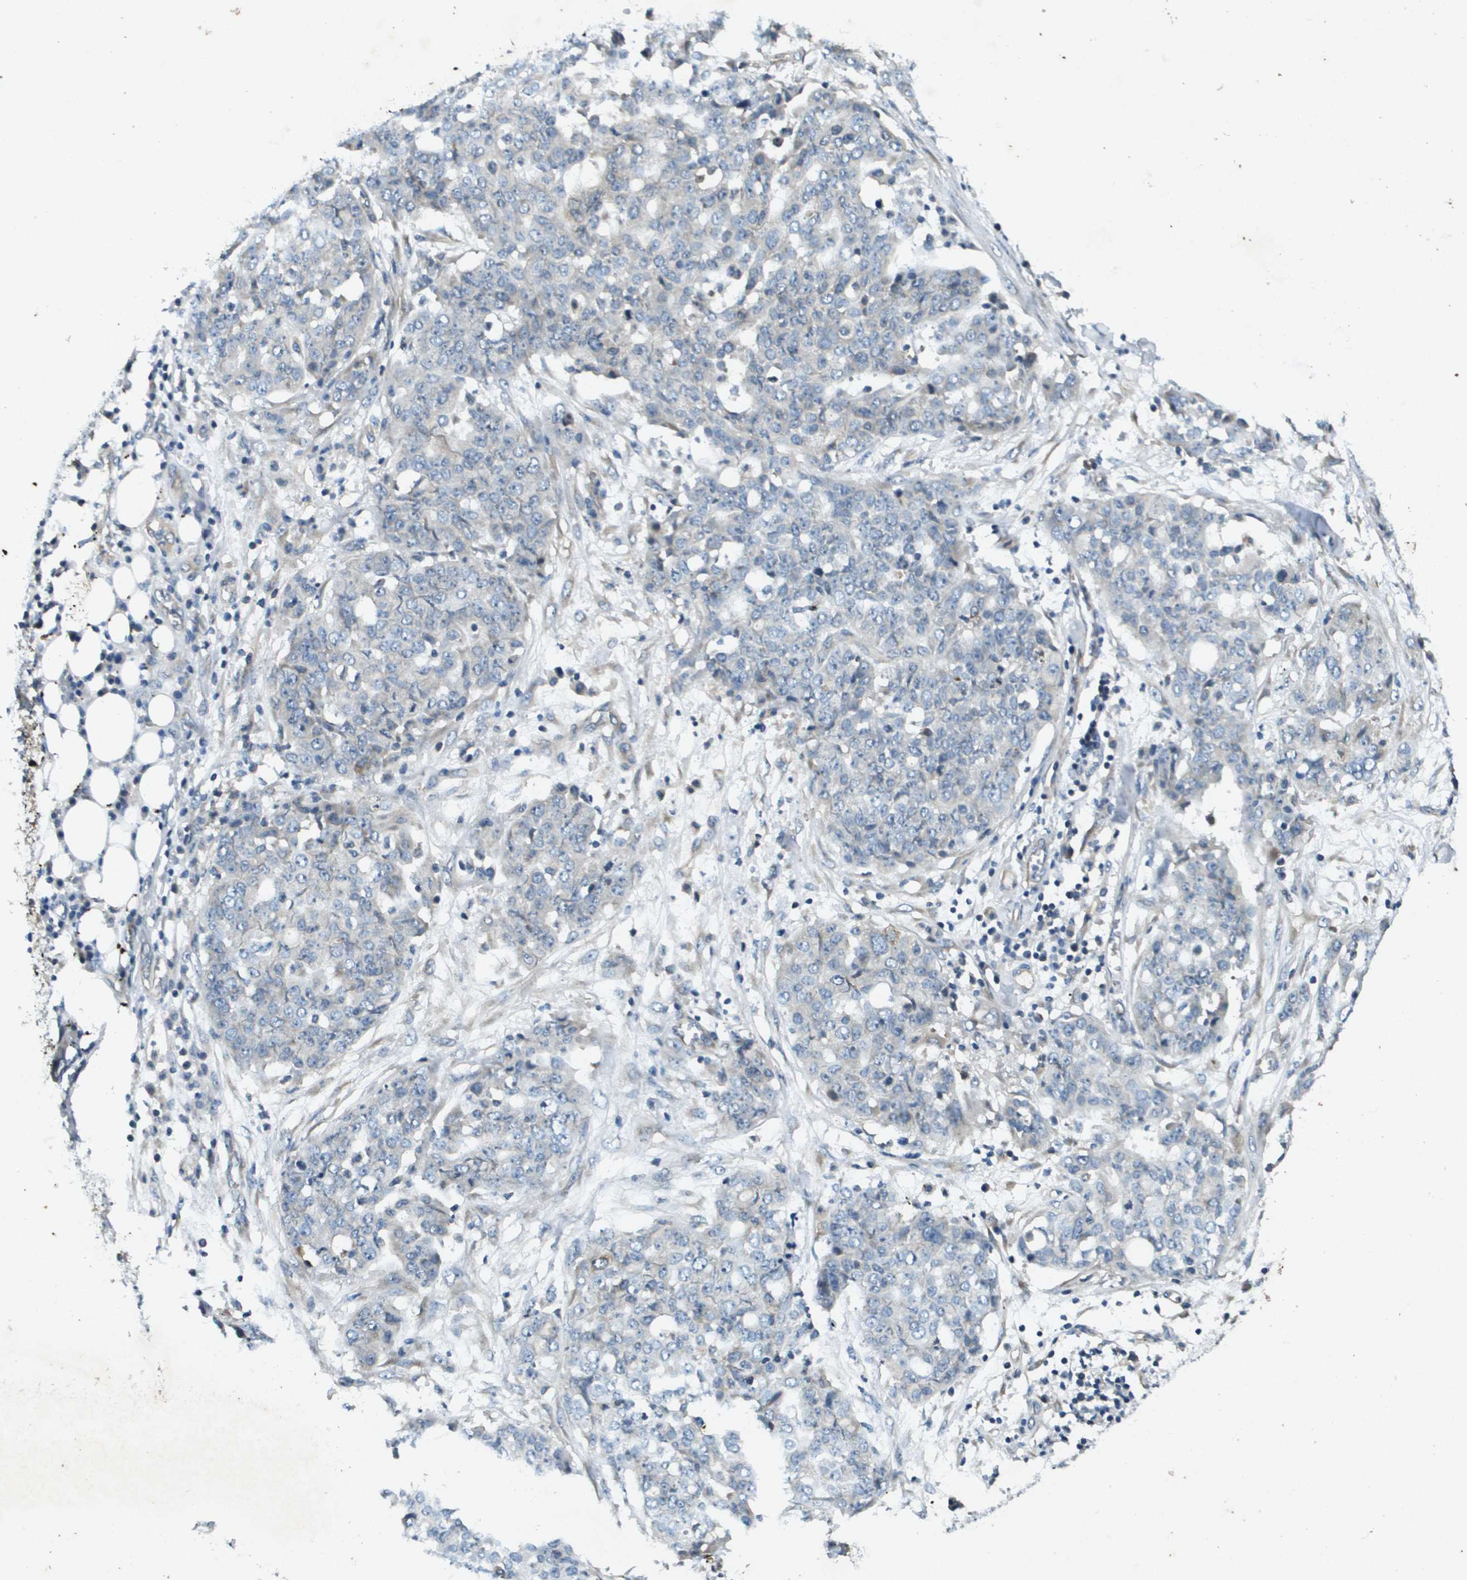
{"staining": {"intensity": "negative", "quantity": "none", "location": "none"}, "tissue": "ovarian cancer", "cell_type": "Tumor cells", "image_type": "cancer", "snomed": [{"axis": "morphology", "description": "Cystadenocarcinoma, serous, NOS"}, {"axis": "topography", "description": "Soft tissue"}, {"axis": "topography", "description": "Ovary"}], "caption": "Tumor cells are negative for brown protein staining in ovarian serous cystadenocarcinoma.", "gene": "PGAP3", "patient": {"sex": "female", "age": 57}}